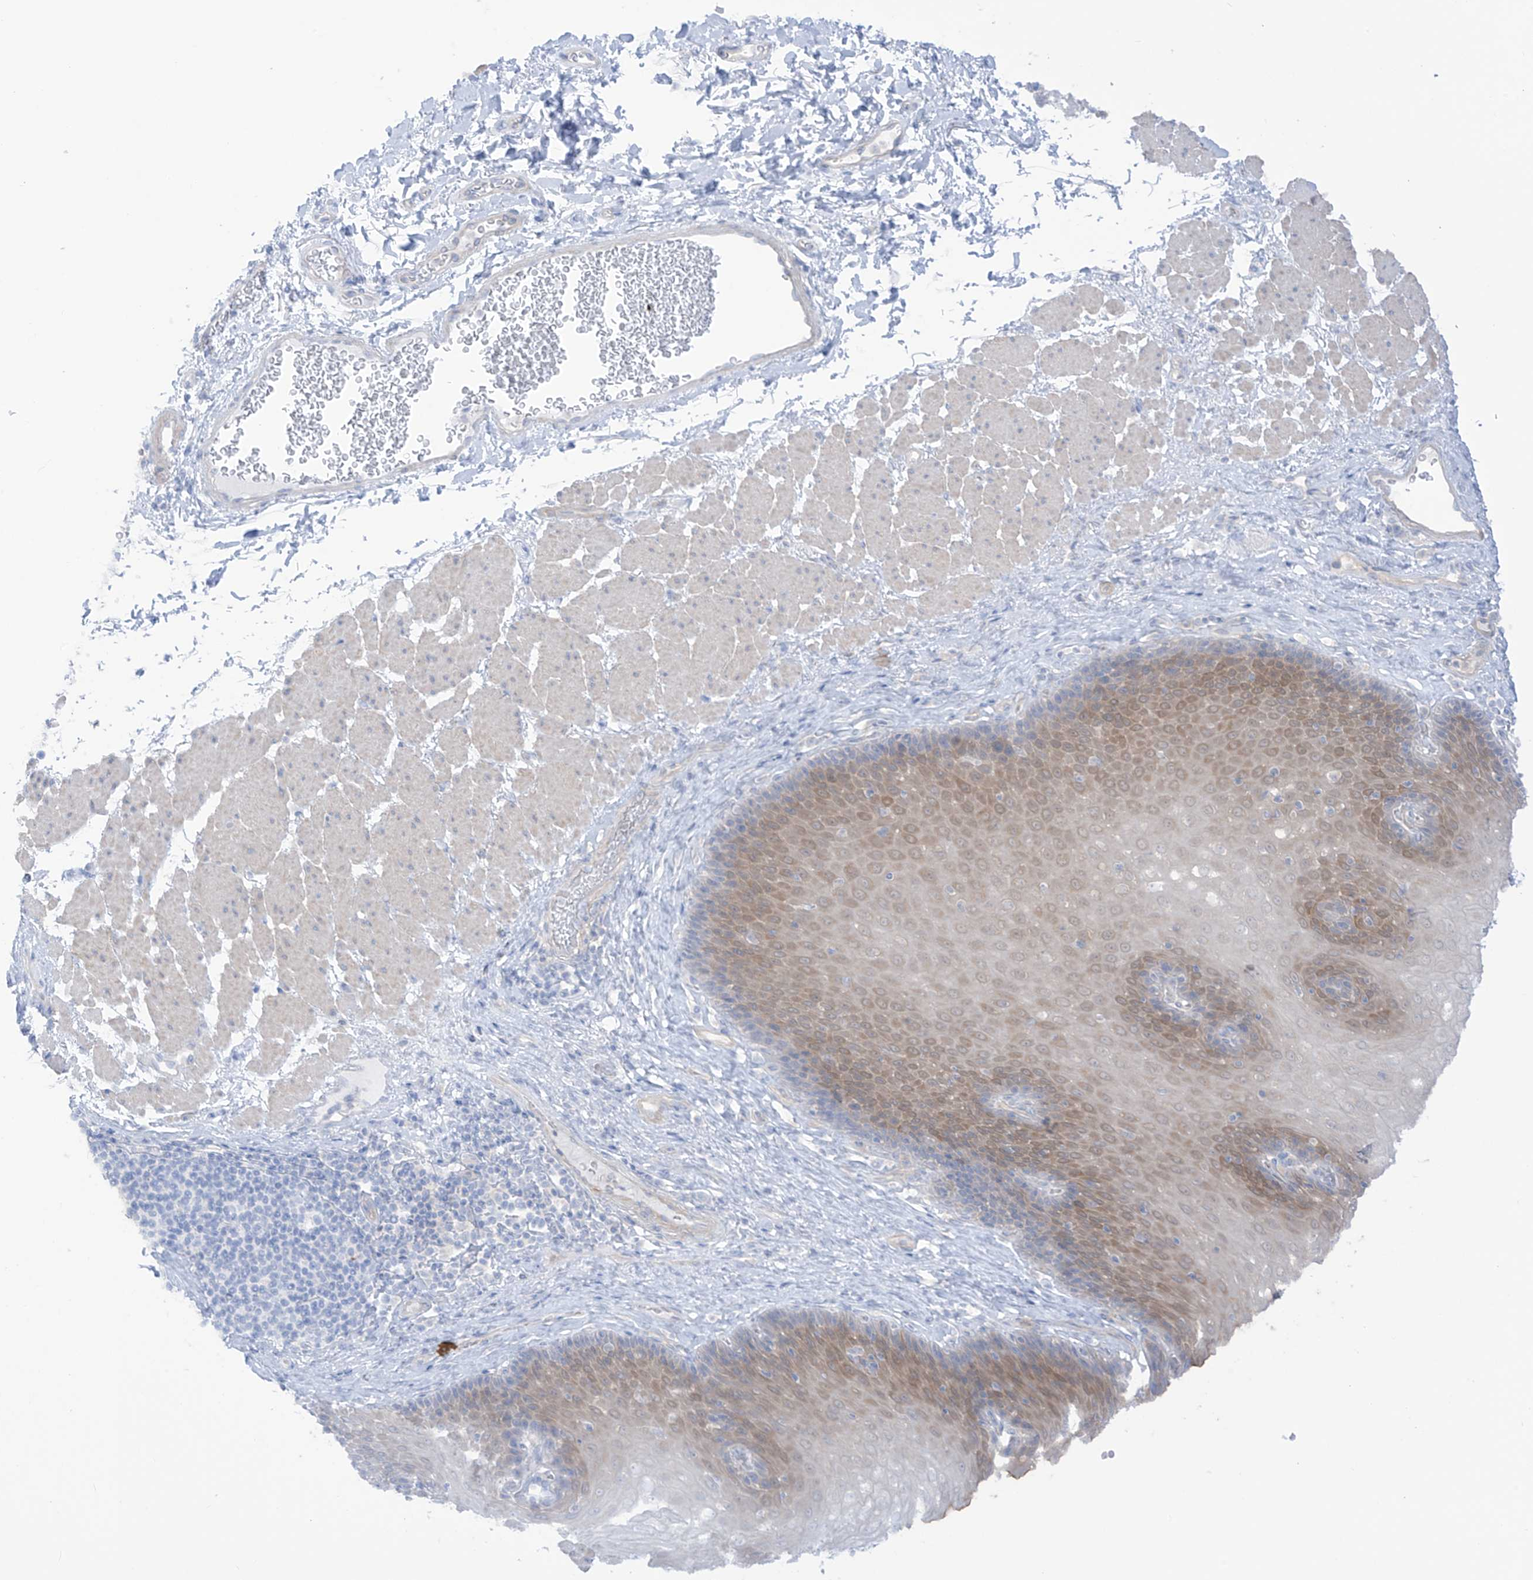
{"staining": {"intensity": "moderate", "quantity": "25%-75%", "location": "cytoplasmic/membranous"}, "tissue": "esophagus", "cell_type": "Squamous epithelial cells", "image_type": "normal", "snomed": [{"axis": "morphology", "description": "Normal tissue, NOS"}, {"axis": "topography", "description": "Esophagus"}], "caption": "Protein positivity by immunohistochemistry displays moderate cytoplasmic/membranous staining in approximately 25%-75% of squamous epithelial cells in benign esophagus. (DAB = brown stain, brightfield microscopy at high magnification).", "gene": "TRMU", "patient": {"sex": "female", "age": 66}}